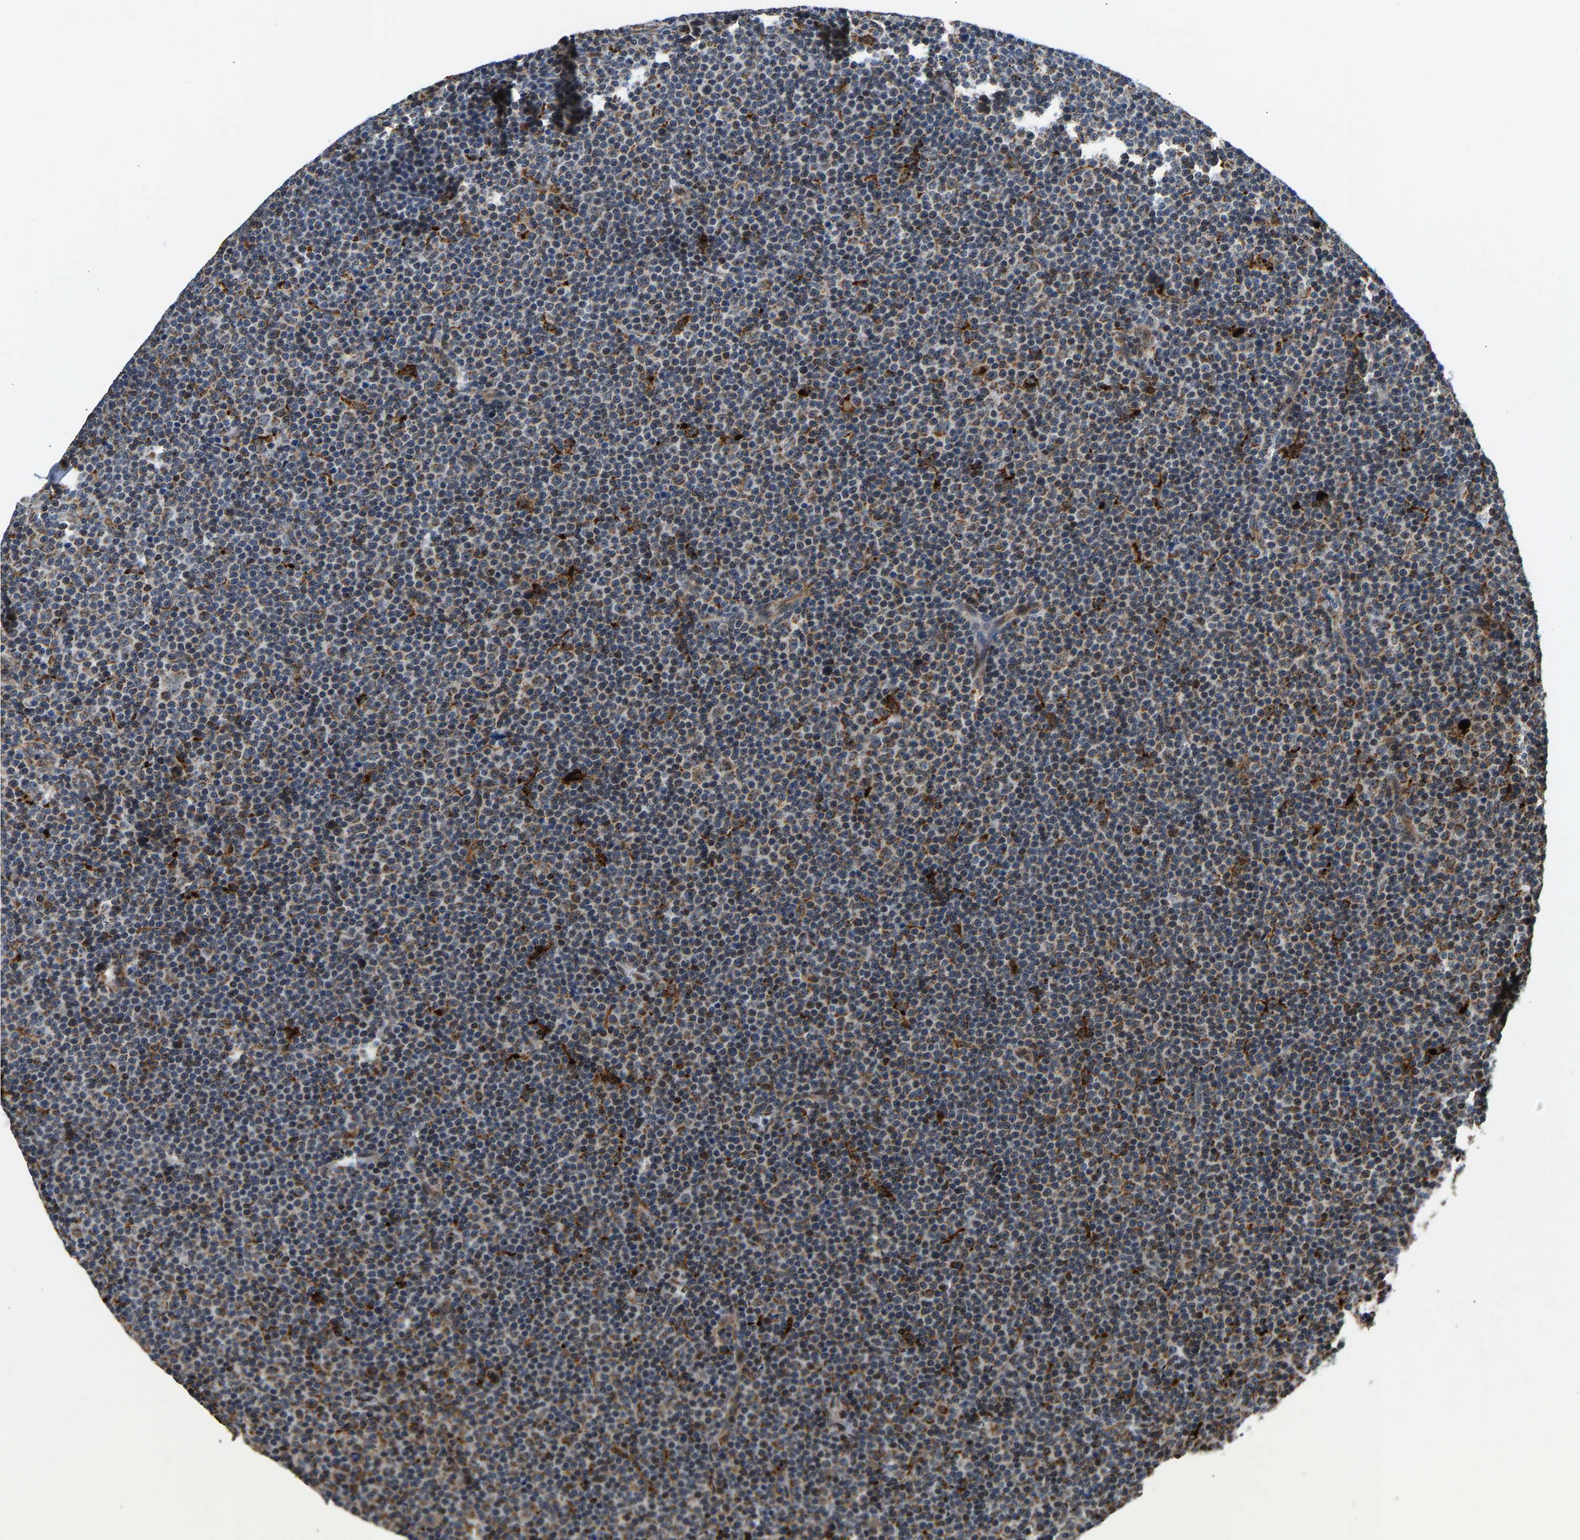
{"staining": {"intensity": "weak", "quantity": "25%-75%", "location": "cytoplasmic/membranous"}, "tissue": "lymphoma", "cell_type": "Tumor cells", "image_type": "cancer", "snomed": [{"axis": "morphology", "description": "Malignant lymphoma, non-Hodgkin's type, Low grade"}, {"axis": "topography", "description": "Lymph node"}], "caption": "High-power microscopy captured an immunohistochemistry image of malignant lymphoma, non-Hodgkin's type (low-grade), revealing weak cytoplasmic/membranous expression in approximately 25%-75% of tumor cells.", "gene": "GIMAP7", "patient": {"sex": "female", "age": 67}}